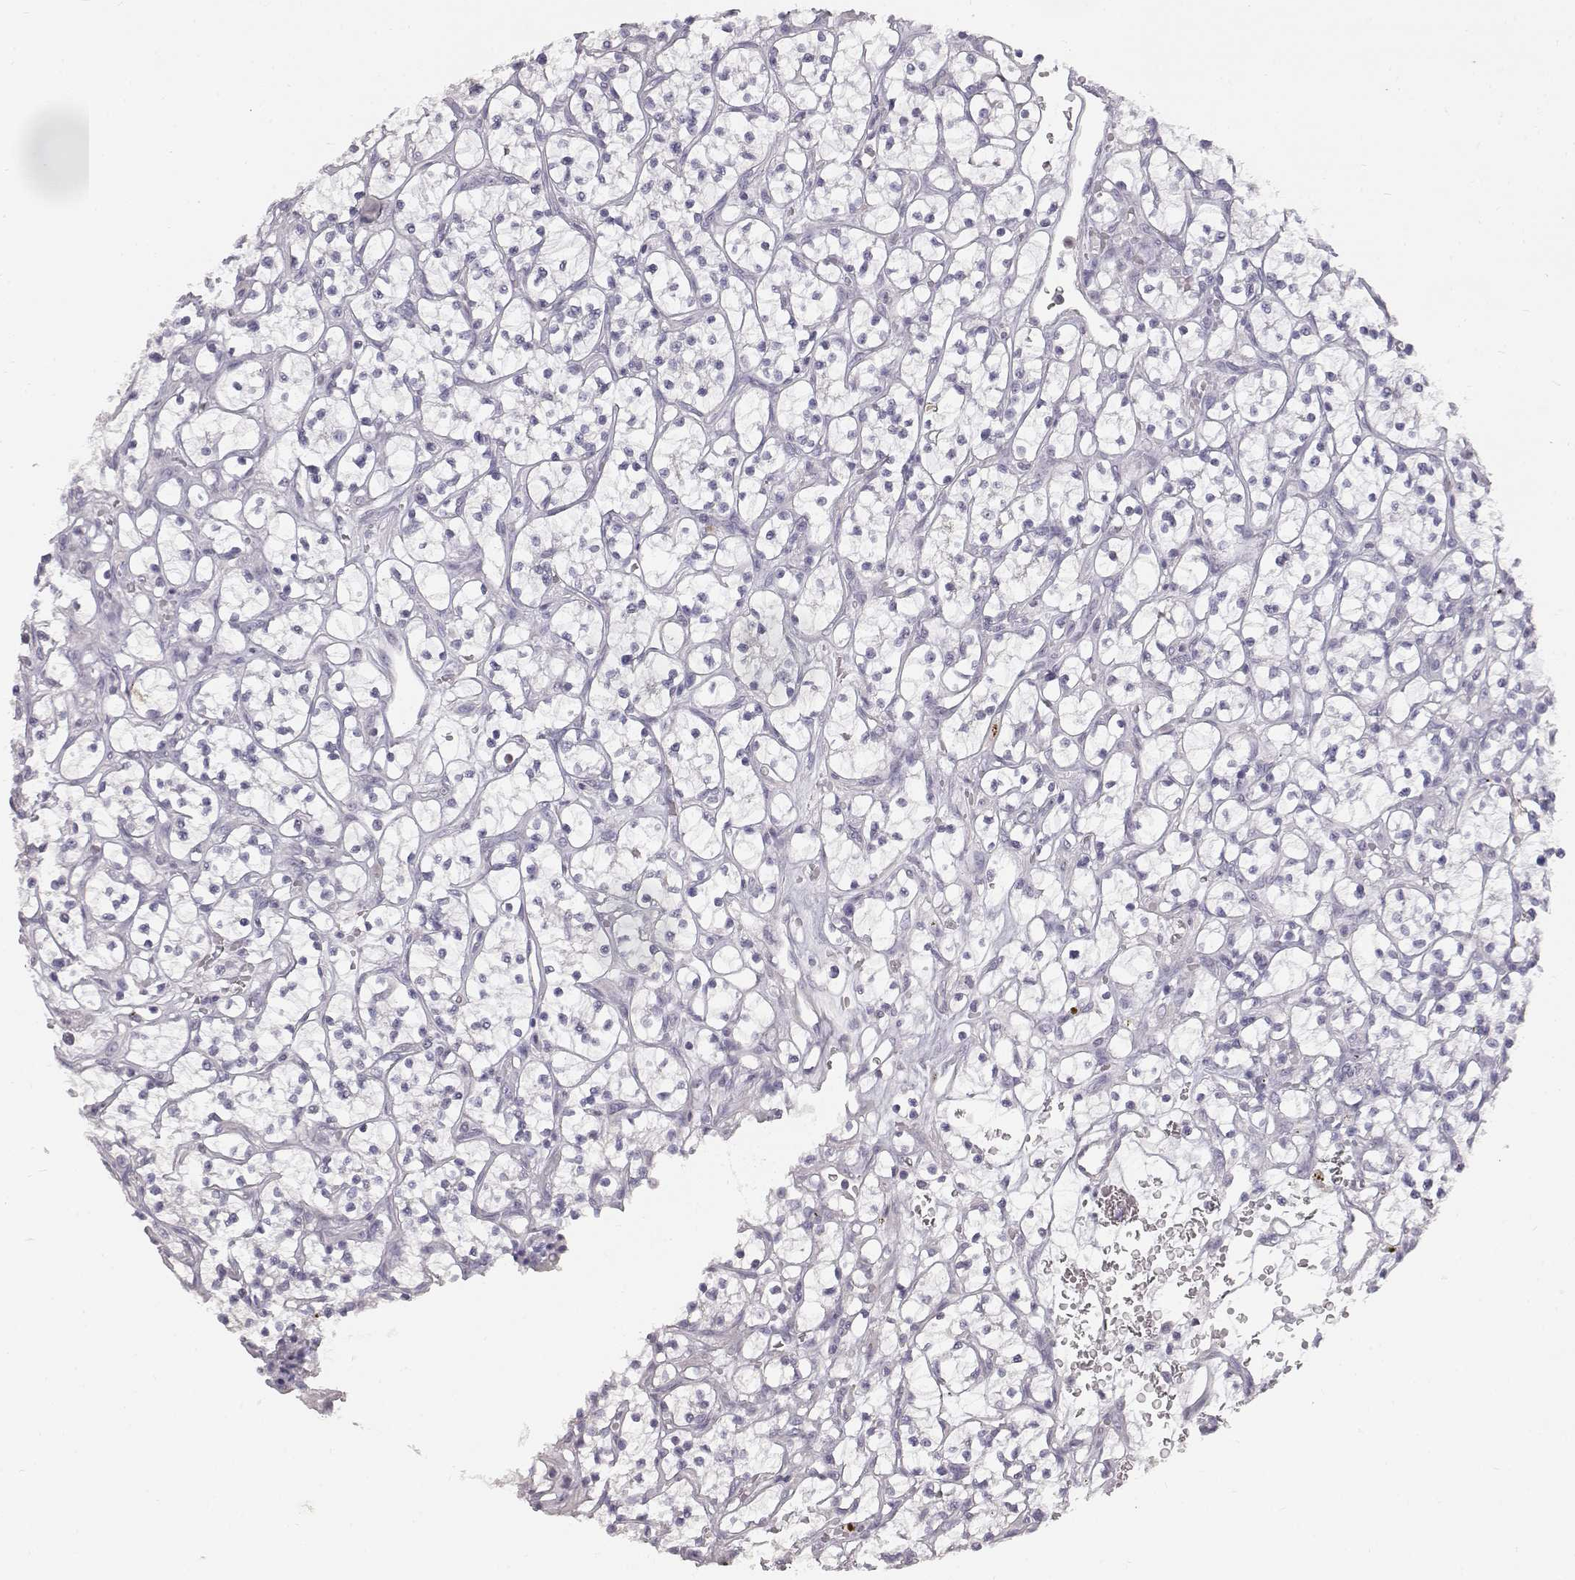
{"staining": {"intensity": "negative", "quantity": "none", "location": "none"}, "tissue": "renal cancer", "cell_type": "Tumor cells", "image_type": "cancer", "snomed": [{"axis": "morphology", "description": "Adenocarcinoma, NOS"}, {"axis": "topography", "description": "Kidney"}], "caption": "Photomicrograph shows no protein expression in tumor cells of renal cancer (adenocarcinoma) tissue.", "gene": "KRT33A", "patient": {"sex": "female", "age": 64}}